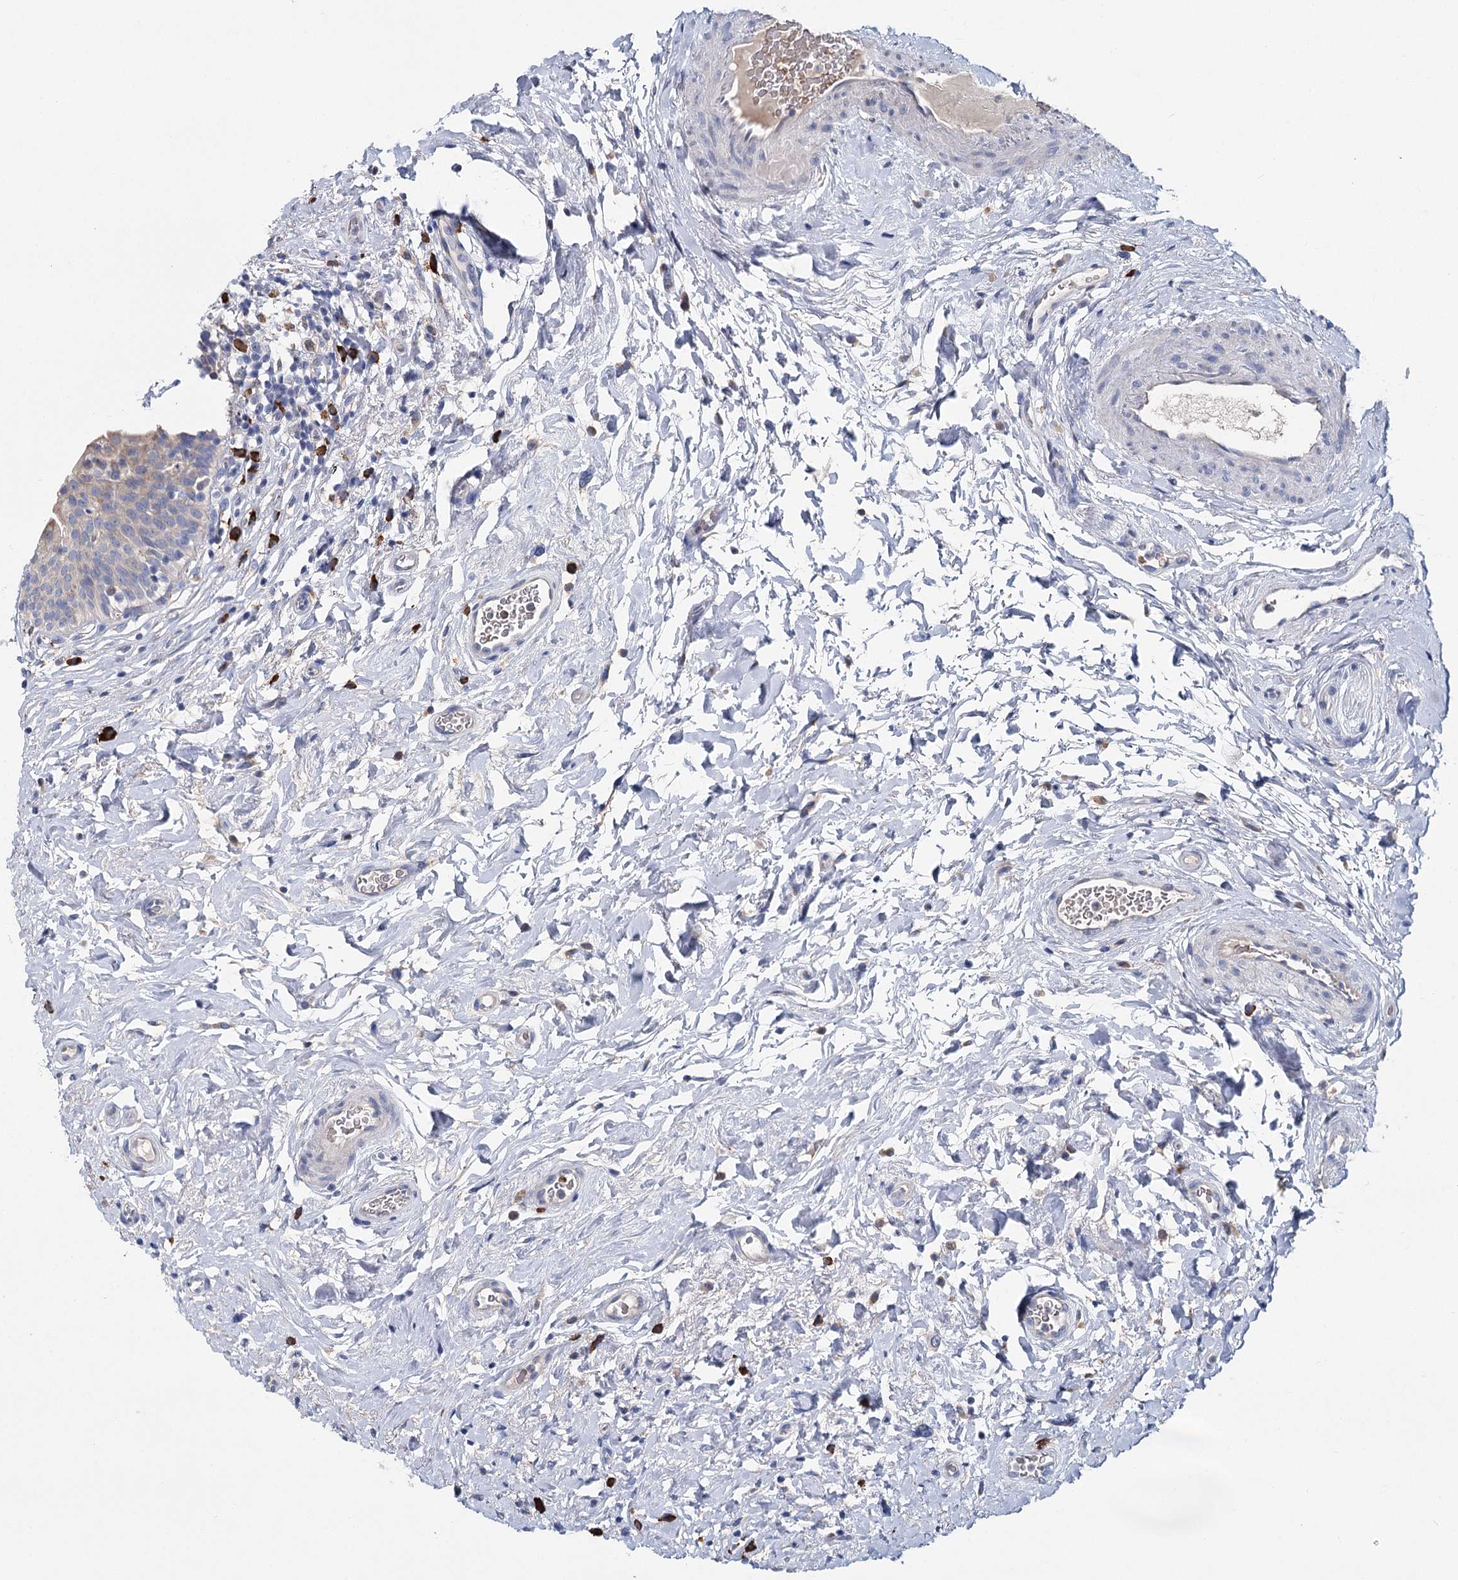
{"staining": {"intensity": "weak", "quantity": "<25%", "location": "cytoplasmic/membranous"}, "tissue": "urinary bladder", "cell_type": "Urothelial cells", "image_type": "normal", "snomed": [{"axis": "morphology", "description": "Normal tissue, NOS"}, {"axis": "topography", "description": "Urinary bladder"}], "caption": "Image shows no protein staining in urothelial cells of benign urinary bladder. The staining was performed using DAB (3,3'-diaminobenzidine) to visualize the protein expression in brown, while the nuclei were stained in blue with hematoxylin (Magnification: 20x).", "gene": "ANKRD16", "patient": {"sex": "male", "age": 83}}